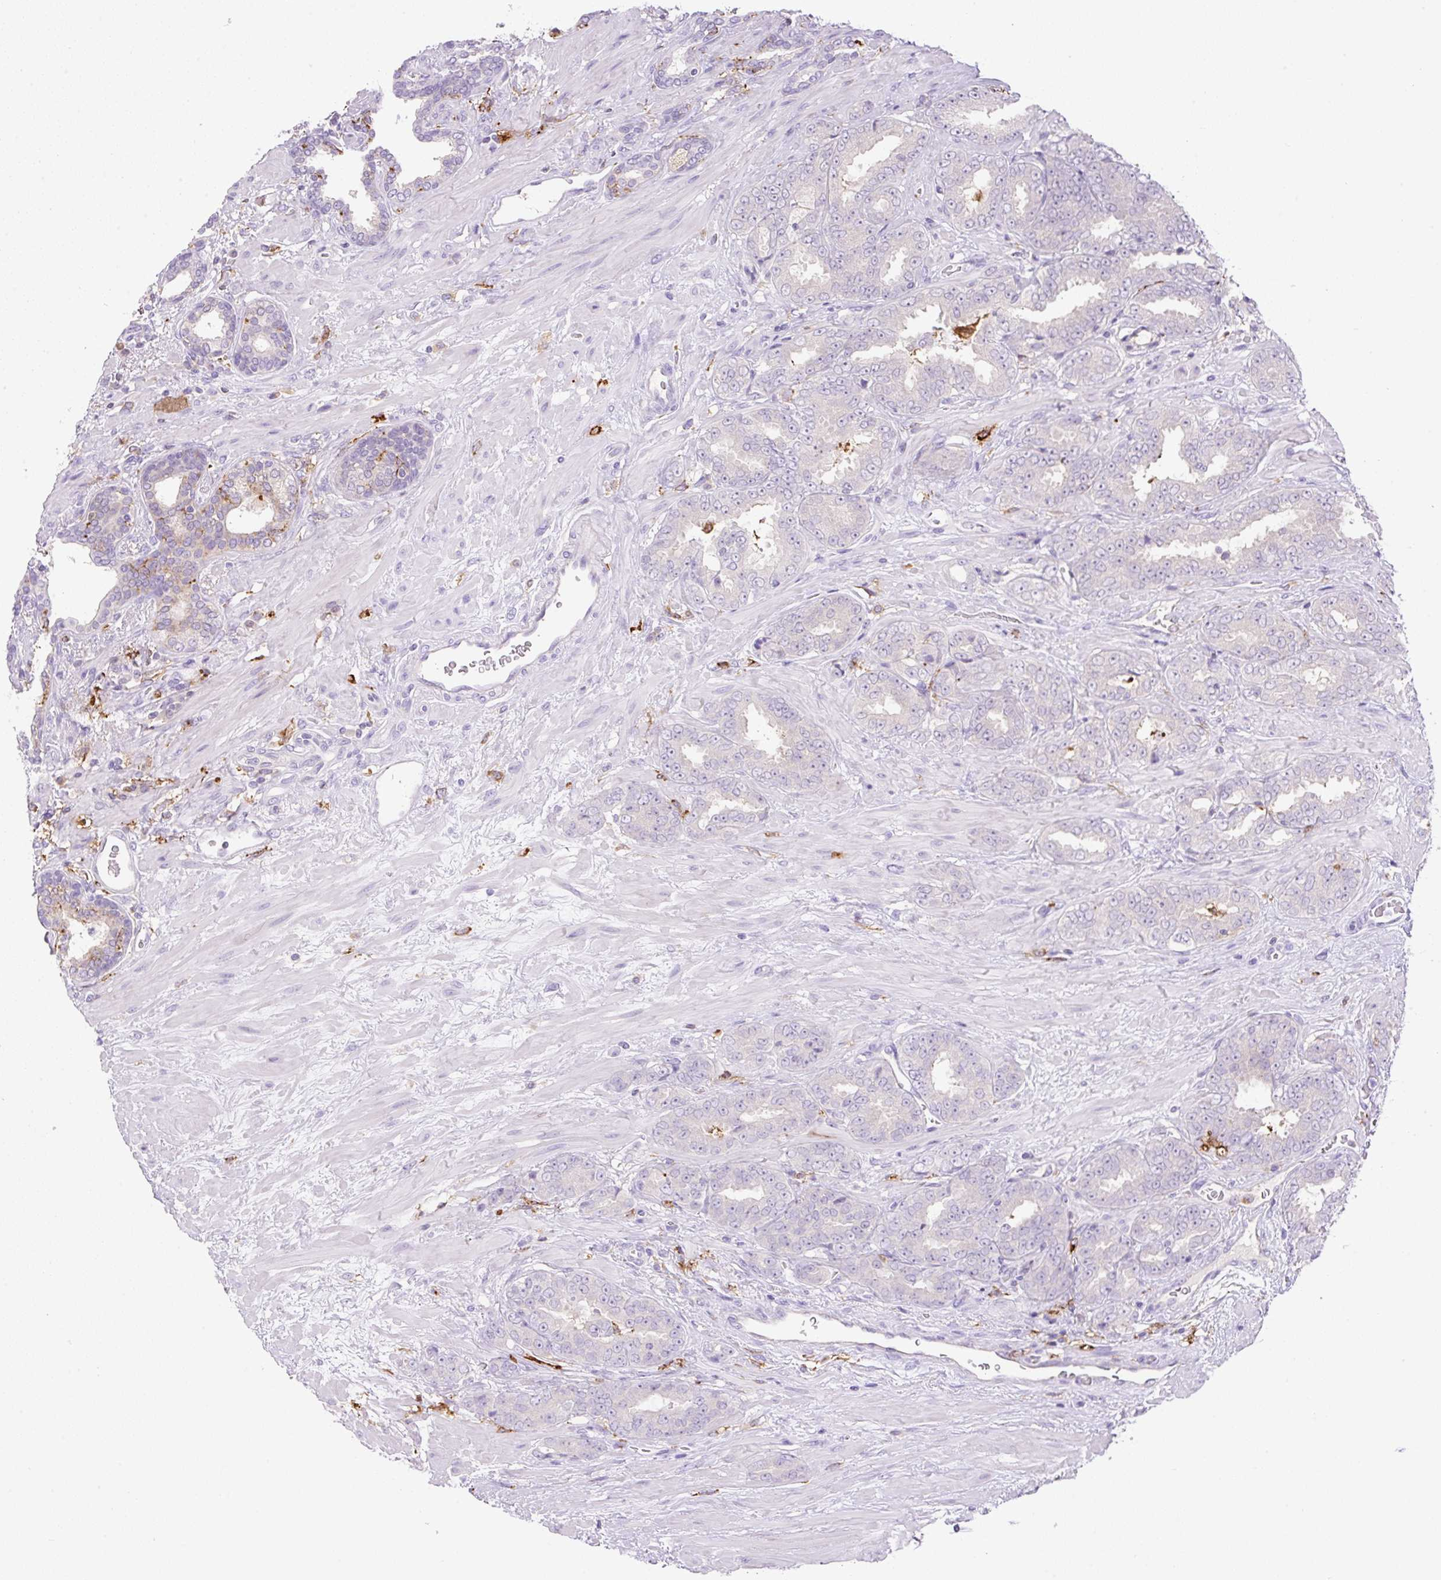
{"staining": {"intensity": "negative", "quantity": "none", "location": "none"}, "tissue": "prostate cancer", "cell_type": "Tumor cells", "image_type": "cancer", "snomed": [{"axis": "morphology", "description": "Adenocarcinoma, High grade"}, {"axis": "topography", "description": "Prostate"}], "caption": "DAB immunohistochemical staining of prostate cancer demonstrates no significant positivity in tumor cells. (Brightfield microscopy of DAB immunohistochemistry (IHC) at high magnification).", "gene": "TDRD15", "patient": {"sex": "male", "age": 72}}